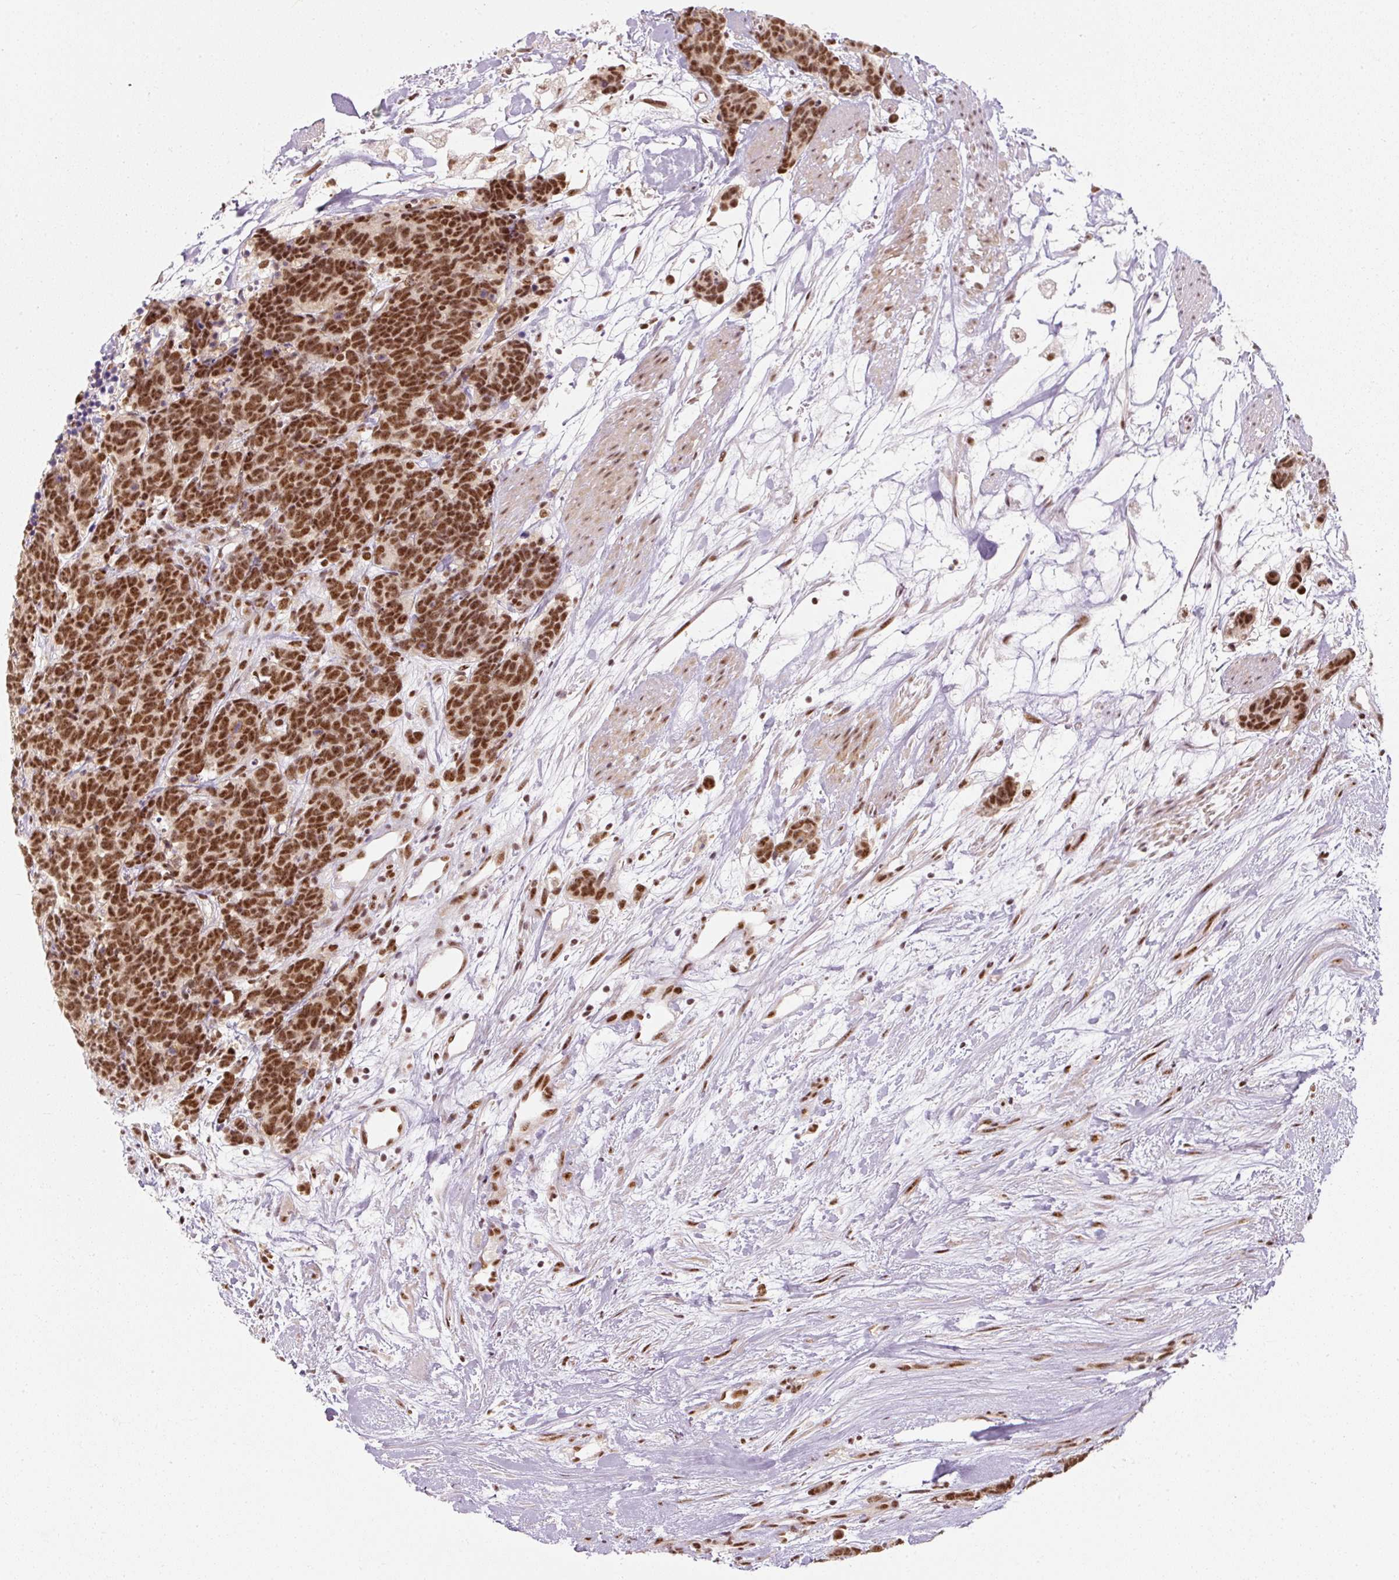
{"staining": {"intensity": "strong", "quantity": ">75%", "location": "nuclear"}, "tissue": "carcinoid", "cell_type": "Tumor cells", "image_type": "cancer", "snomed": [{"axis": "morphology", "description": "Carcinoma, NOS"}, {"axis": "morphology", "description": "Carcinoid, malignant, NOS"}, {"axis": "topography", "description": "Prostate"}], "caption": "This photomicrograph demonstrates malignant carcinoid stained with immunohistochemistry to label a protein in brown. The nuclear of tumor cells show strong positivity for the protein. Nuclei are counter-stained blue.", "gene": "U2AF2", "patient": {"sex": "male", "age": 57}}